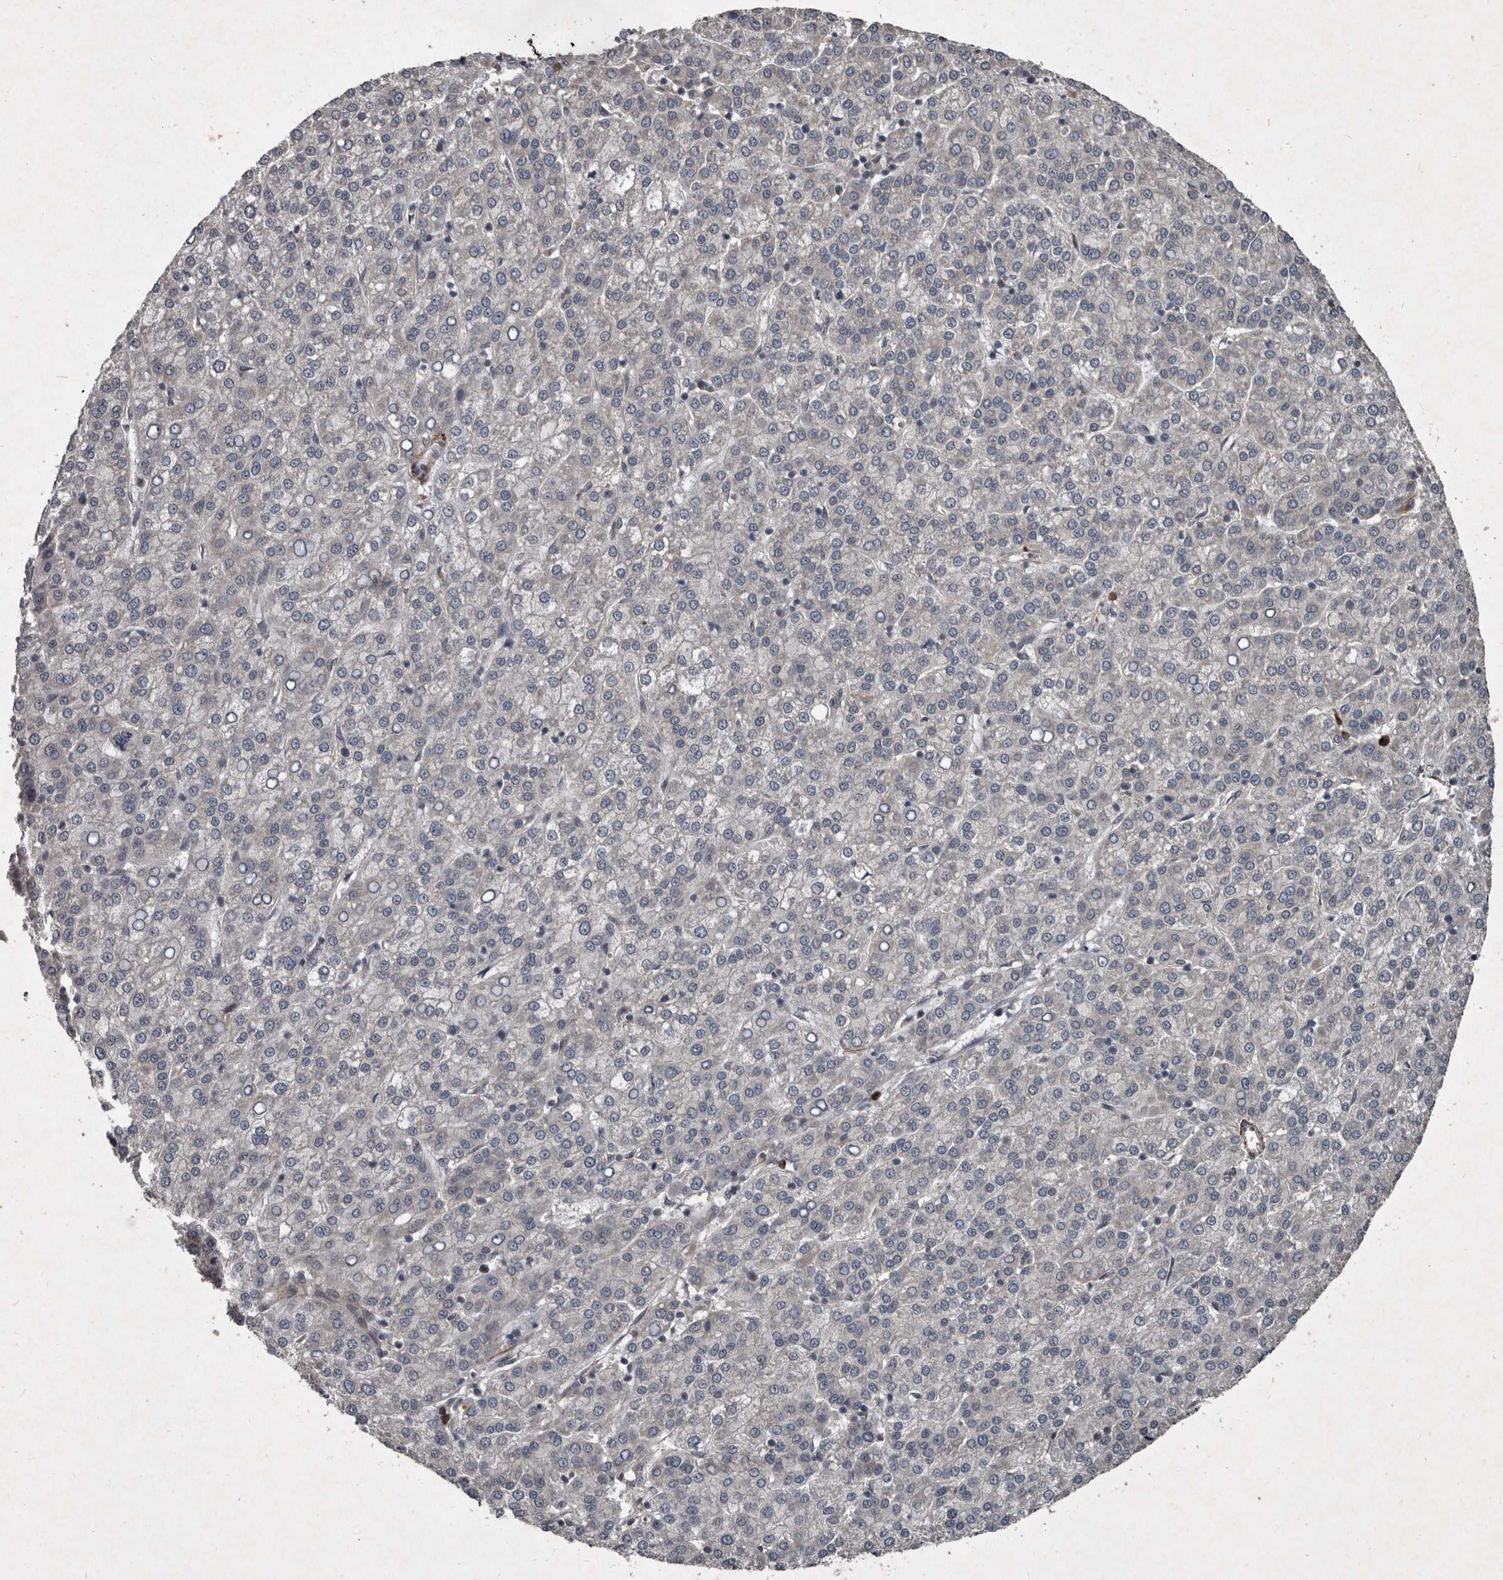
{"staining": {"intensity": "negative", "quantity": "none", "location": "none"}, "tissue": "liver cancer", "cell_type": "Tumor cells", "image_type": "cancer", "snomed": [{"axis": "morphology", "description": "Carcinoma, Hepatocellular, NOS"}, {"axis": "topography", "description": "Liver"}], "caption": "High magnification brightfield microscopy of liver cancer (hepatocellular carcinoma) stained with DAB (3,3'-diaminobenzidine) (brown) and counterstained with hematoxylin (blue): tumor cells show no significant expression. (DAB IHC, high magnification).", "gene": "MRPS15", "patient": {"sex": "female", "age": 58}}